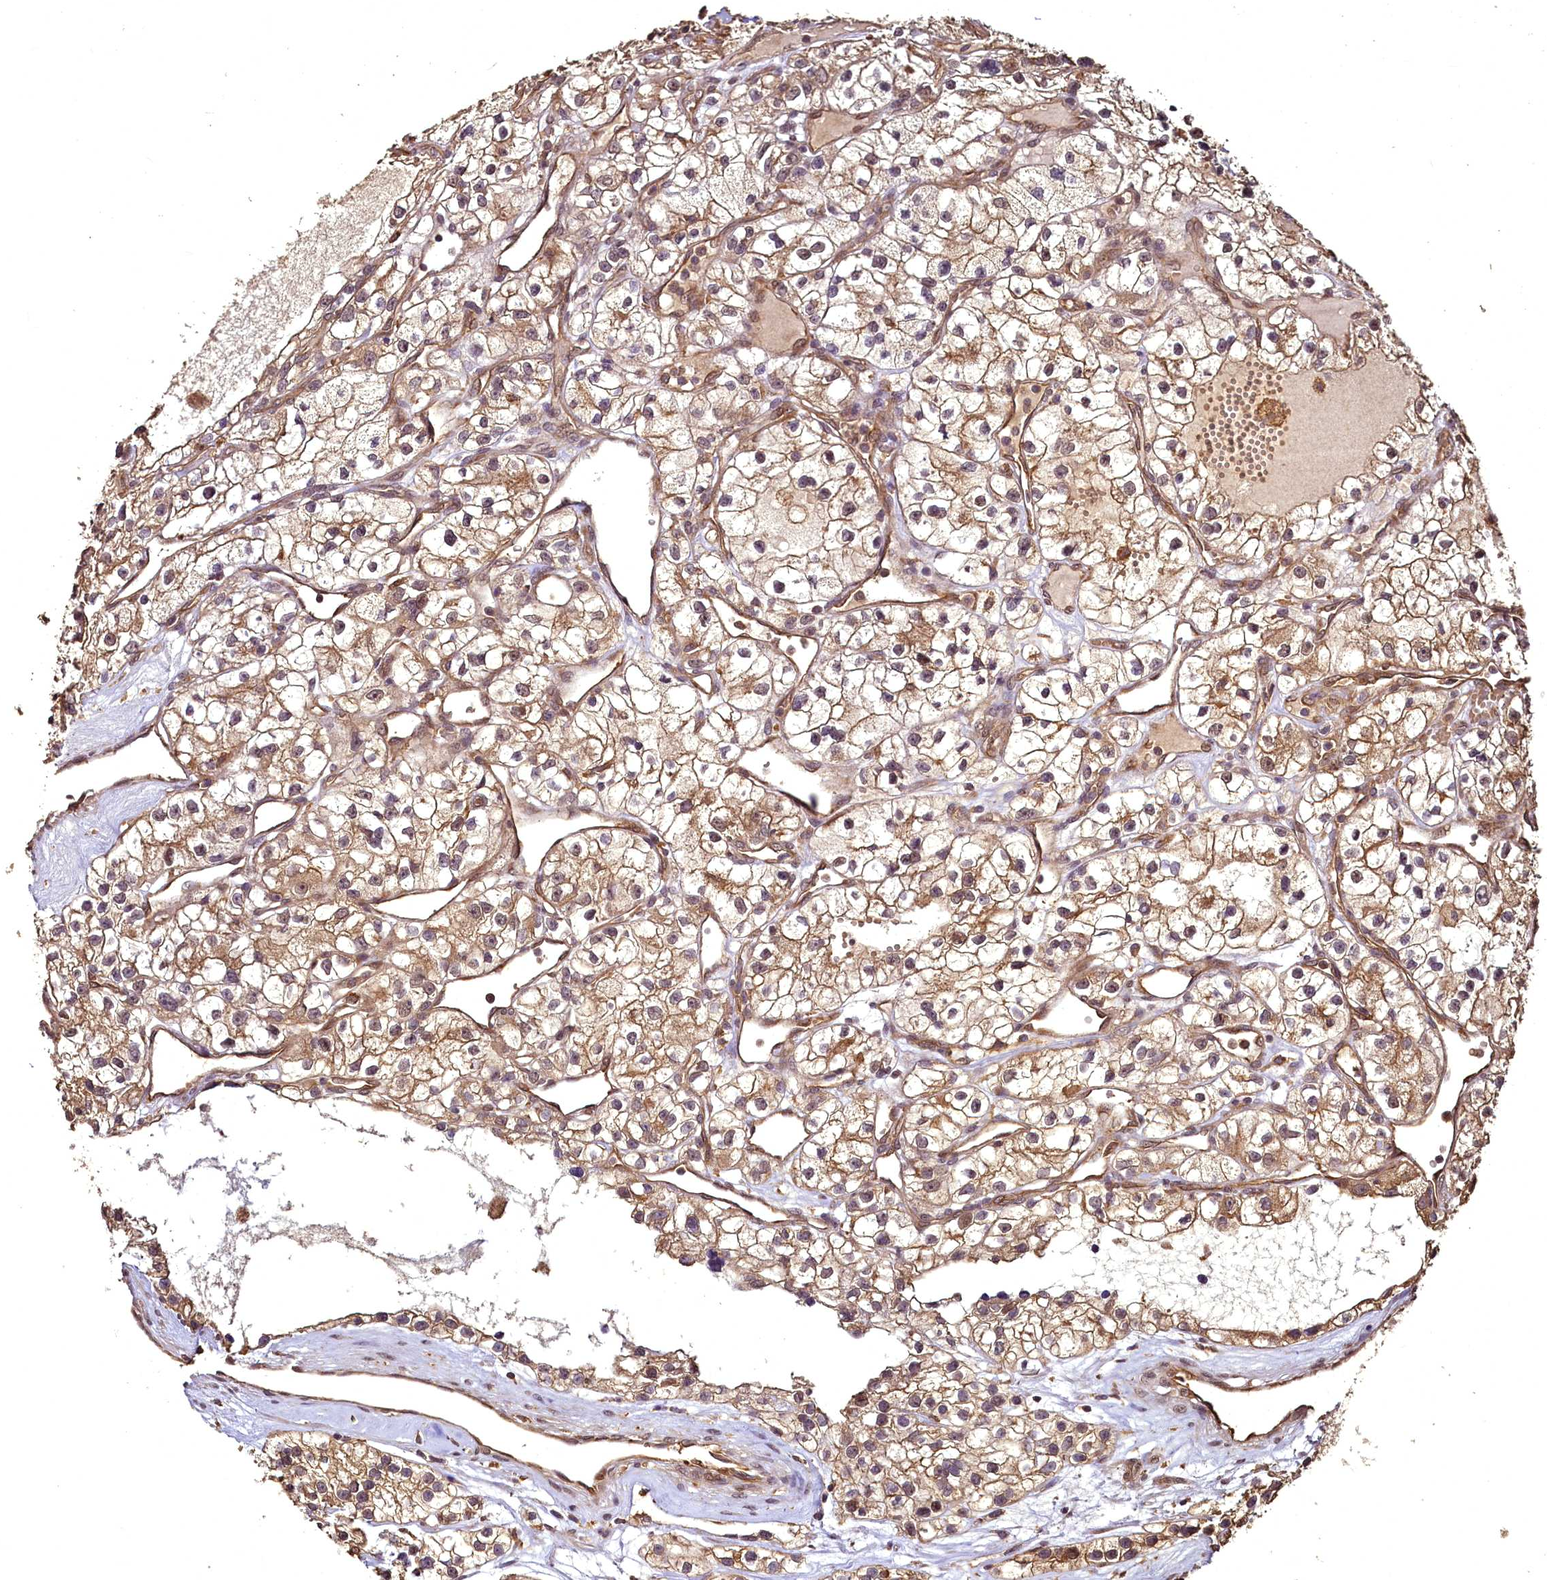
{"staining": {"intensity": "moderate", "quantity": ">75%", "location": "cytoplasmic/membranous,nuclear"}, "tissue": "renal cancer", "cell_type": "Tumor cells", "image_type": "cancer", "snomed": [{"axis": "morphology", "description": "Adenocarcinoma, NOS"}, {"axis": "topography", "description": "Kidney"}], "caption": "This is an image of immunohistochemistry staining of renal adenocarcinoma, which shows moderate positivity in the cytoplasmic/membranous and nuclear of tumor cells.", "gene": "VPS51", "patient": {"sex": "female", "age": 57}}